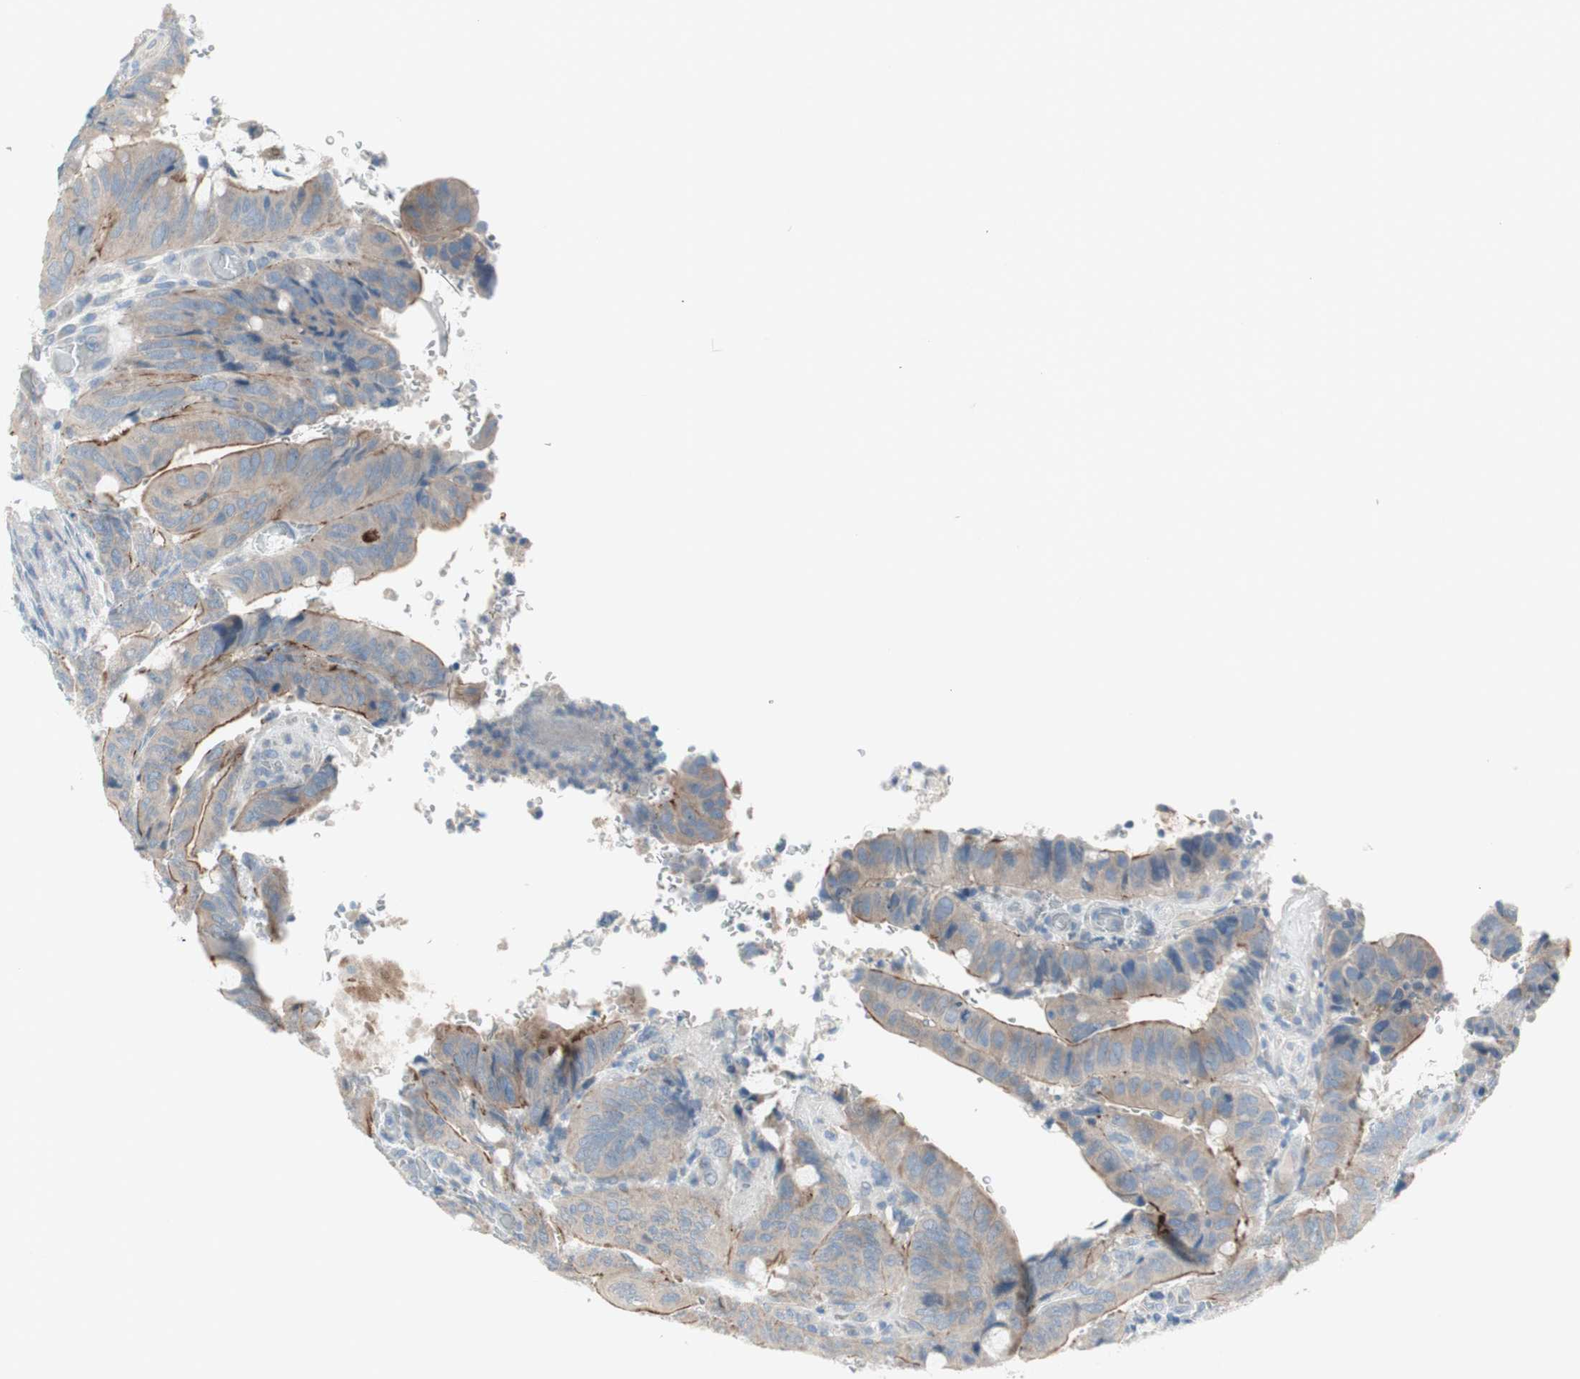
{"staining": {"intensity": "moderate", "quantity": ">75%", "location": "cytoplasmic/membranous"}, "tissue": "colorectal cancer", "cell_type": "Tumor cells", "image_type": "cancer", "snomed": [{"axis": "morphology", "description": "Normal tissue, NOS"}, {"axis": "morphology", "description": "Adenocarcinoma, NOS"}, {"axis": "topography", "description": "Rectum"}, {"axis": "topography", "description": "Peripheral nerve tissue"}], "caption": "The photomicrograph demonstrates staining of adenocarcinoma (colorectal), revealing moderate cytoplasmic/membranous protein positivity (brown color) within tumor cells. Immunohistochemistry (ihc) stains the protein of interest in brown and the nuclei are stained blue.", "gene": "PRRG4", "patient": {"sex": "male", "age": 92}}